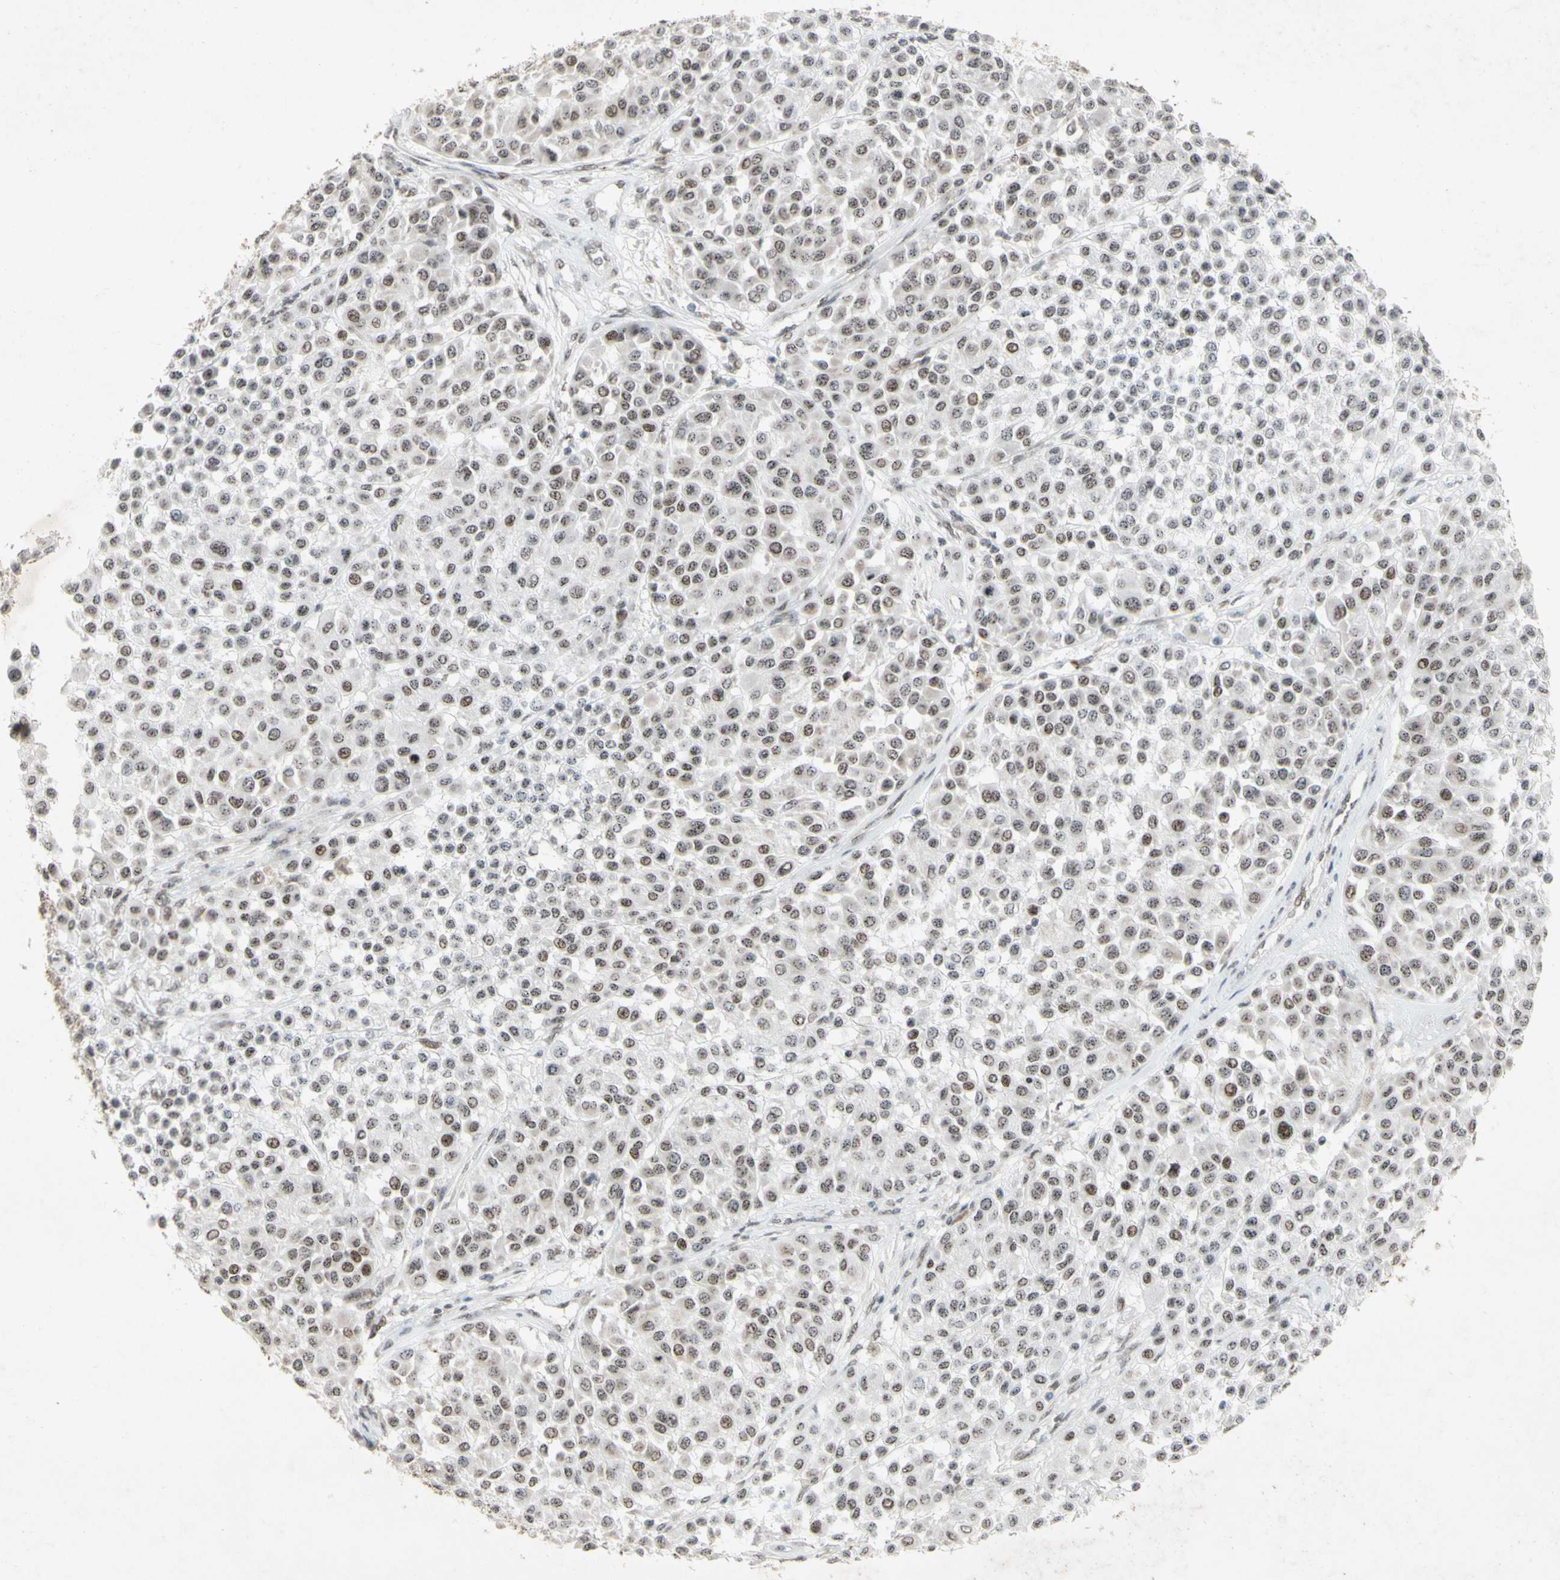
{"staining": {"intensity": "weak", "quantity": "25%-75%", "location": "nuclear"}, "tissue": "melanoma", "cell_type": "Tumor cells", "image_type": "cancer", "snomed": [{"axis": "morphology", "description": "Malignant melanoma, Metastatic site"}, {"axis": "topography", "description": "Soft tissue"}], "caption": "Immunohistochemistry (IHC) image of neoplastic tissue: malignant melanoma (metastatic site) stained using immunohistochemistry demonstrates low levels of weak protein expression localized specifically in the nuclear of tumor cells, appearing as a nuclear brown color.", "gene": "CENPB", "patient": {"sex": "male", "age": 41}}